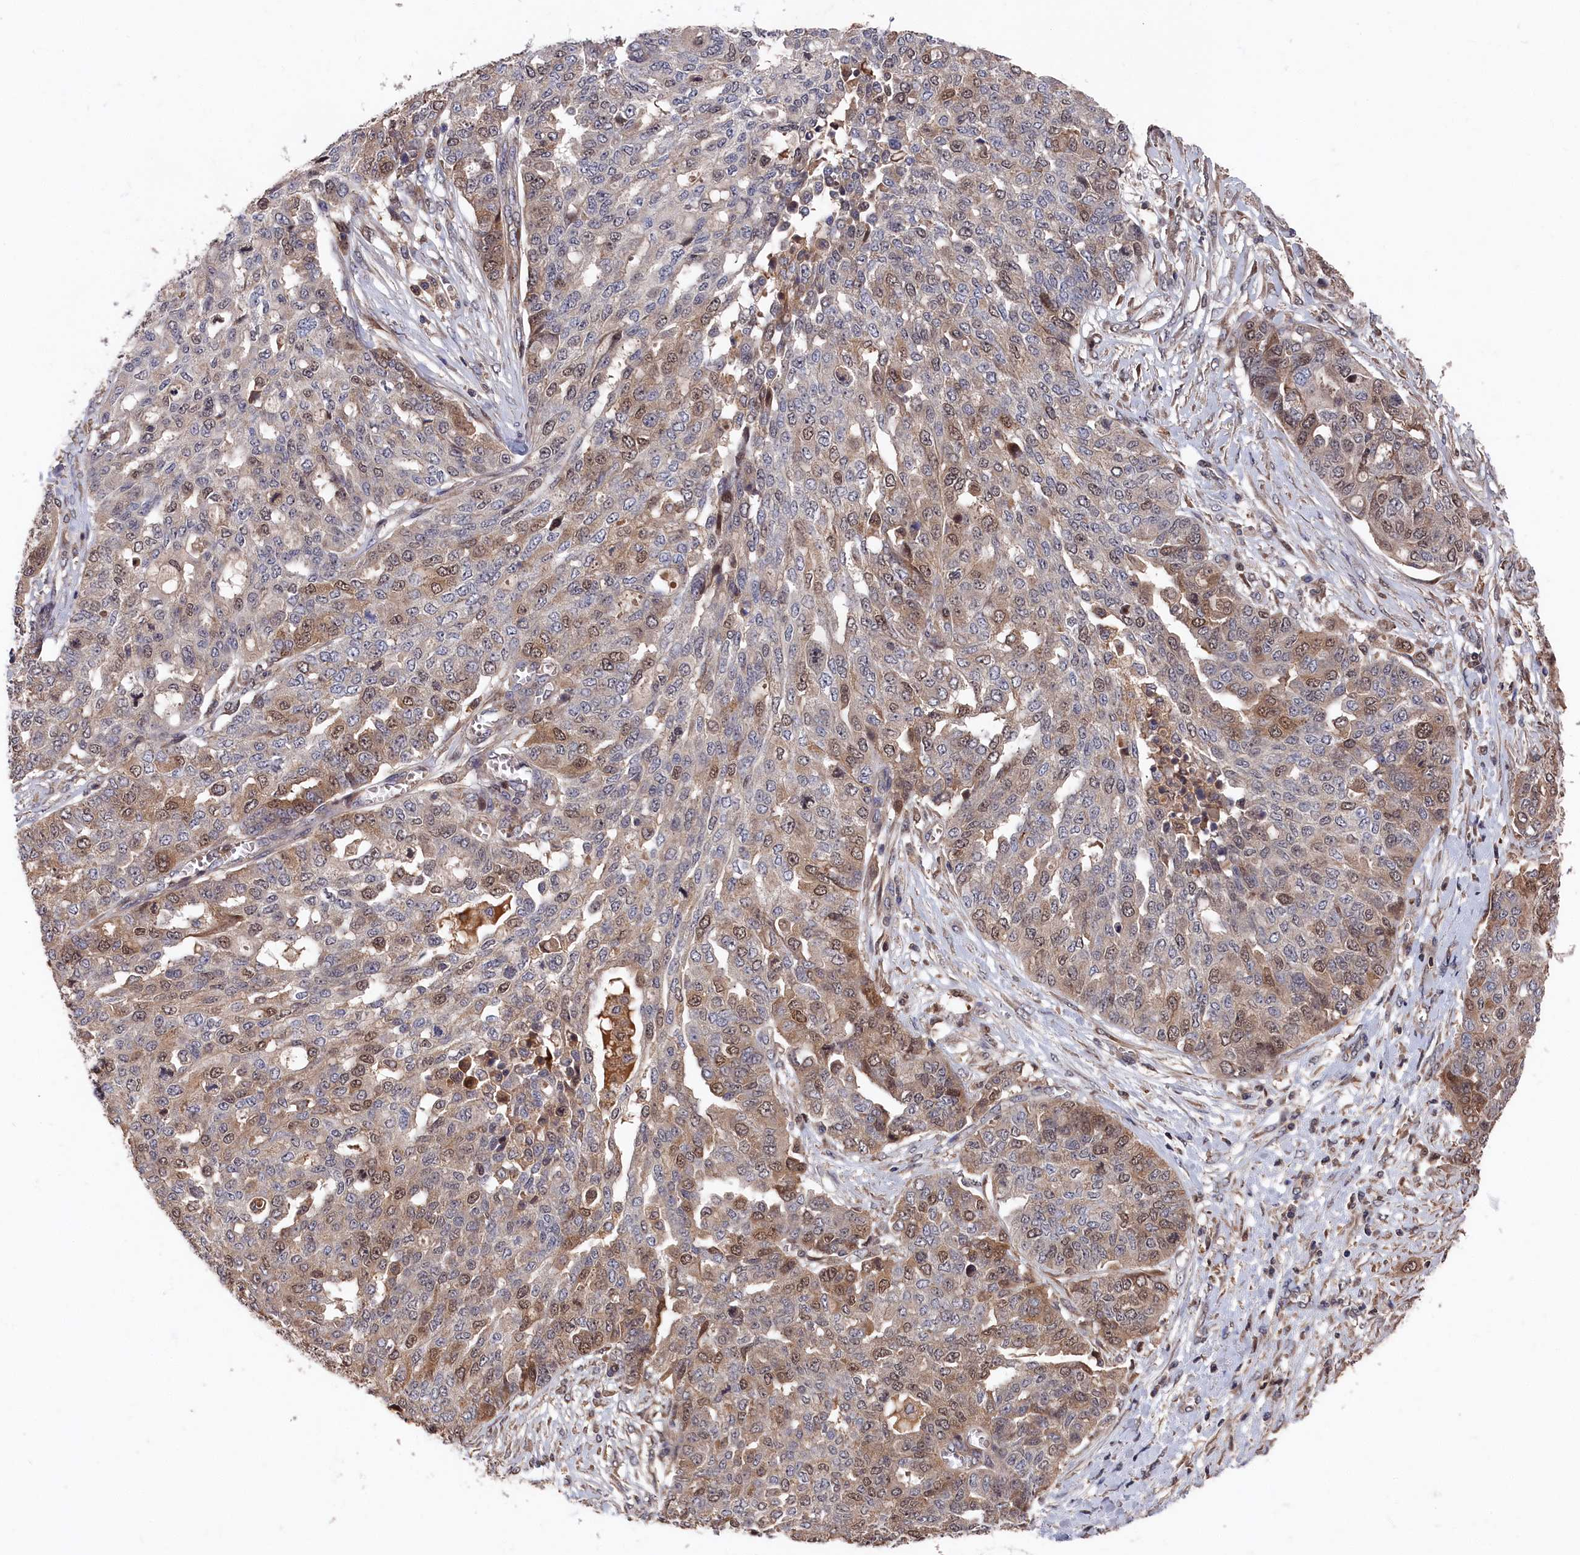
{"staining": {"intensity": "moderate", "quantity": "25%-75%", "location": "cytoplasmic/membranous,nuclear"}, "tissue": "ovarian cancer", "cell_type": "Tumor cells", "image_type": "cancer", "snomed": [{"axis": "morphology", "description": "Cystadenocarcinoma, serous, NOS"}, {"axis": "topography", "description": "Soft tissue"}, {"axis": "topography", "description": "Ovary"}], "caption": "Moderate cytoplasmic/membranous and nuclear protein expression is appreciated in approximately 25%-75% of tumor cells in ovarian serous cystadenocarcinoma.", "gene": "RMI2", "patient": {"sex": "female", "age": 57}}